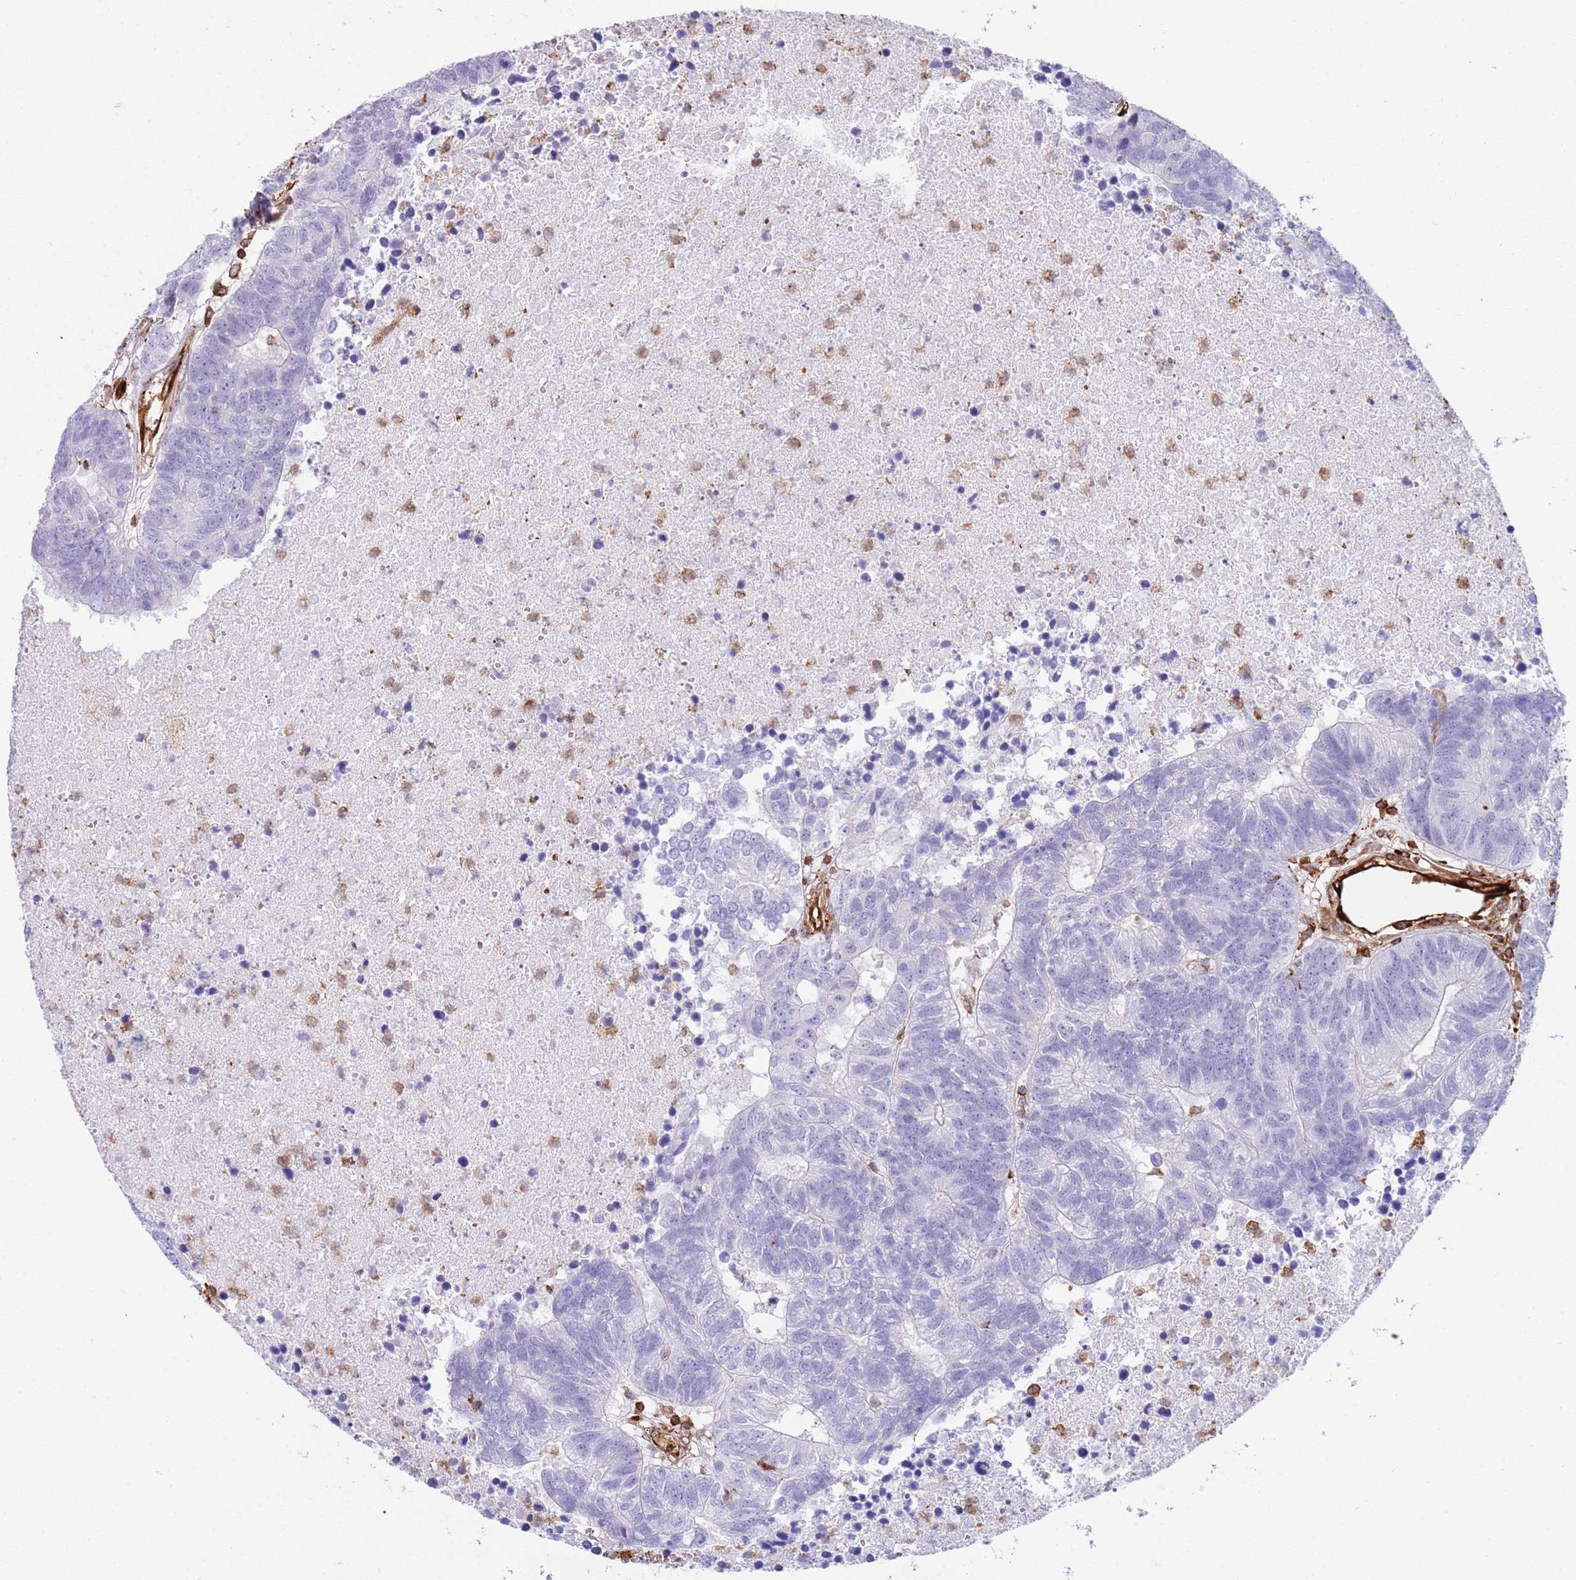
{"staining": {"intensity": "negative", "quantity": "none", "location": "none"}, "tissue": "colorectal cancer", "cell_type": "Tumor cells", "image_type": "cancer", "snomed": [{"axis": "morphology", "description": "Adenocarcinoma, NOS"}, {"axis": "topography", "description": "Colon"}], "caption": "Colorectal adenocarcinoma was stained to show a protein in brown. There is no significant positivity in tumor cells.", "gene": "KBTBD7", "patient": {"sex": "female", "age": 48}}